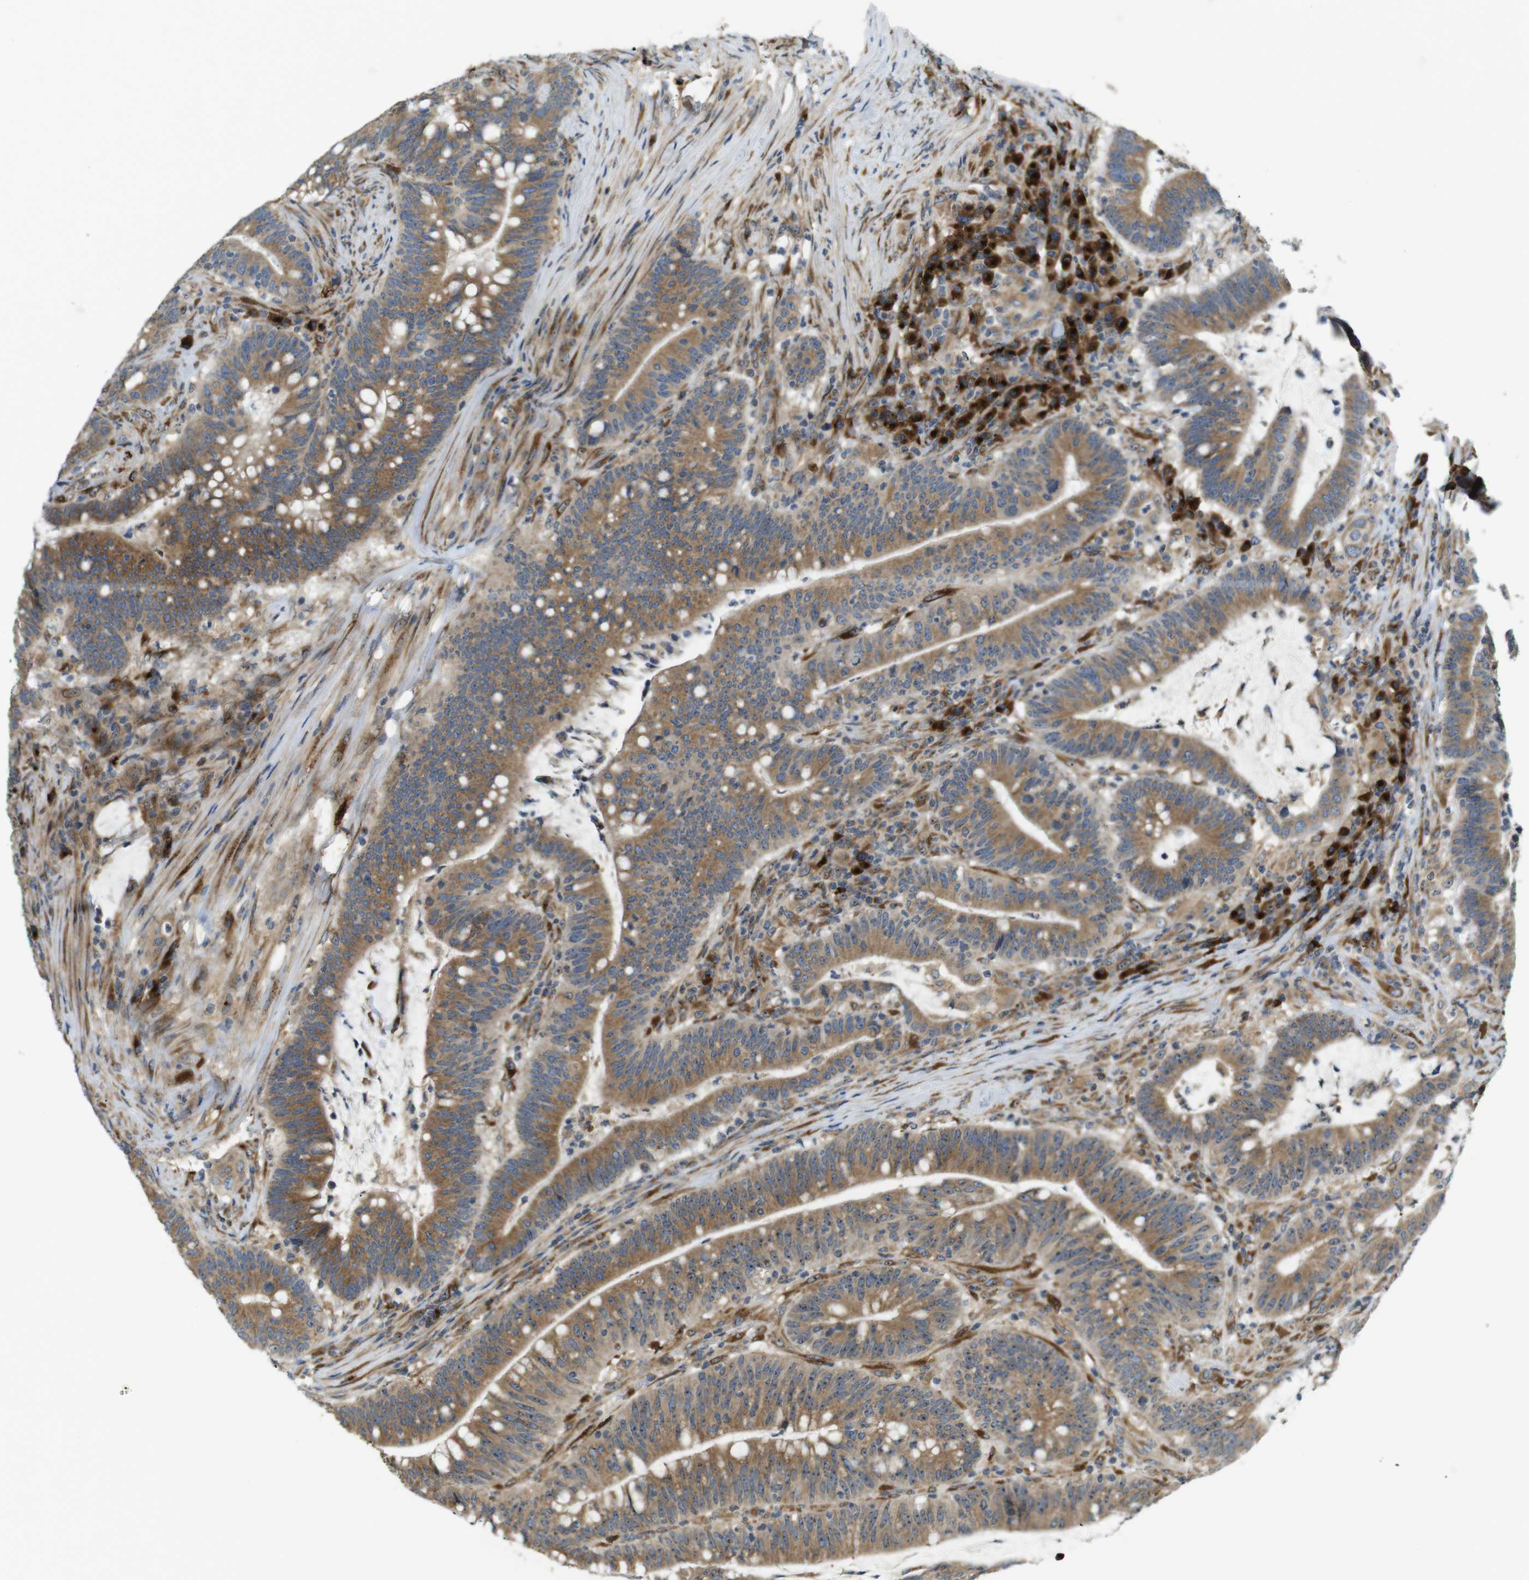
{"staining": {"intensity": "moderate", "quantity": ">75%", "location": "cytoplasmic/membranous"}, "tissue": "colorectal cancer", "cell_type": "Tumor cells", "image_type": "cancer", "snomed": [{"axis": "morphology", "description": "Normal tissue, NOS"}, {"axis": "morphology", "description": "Adenocarcinoma, NOS"}, {"axis": "topography", "description": "Colon"}], "caption": "Colorectal cancer (adenocarcinoma) tissue displays moderate cytoplasmic/membranous staining in approximately >75% of tumor cells, visualized by immunohistochemistry.", "gene": "TMEM143", "patient": {"sex": "female", "age": 66}}